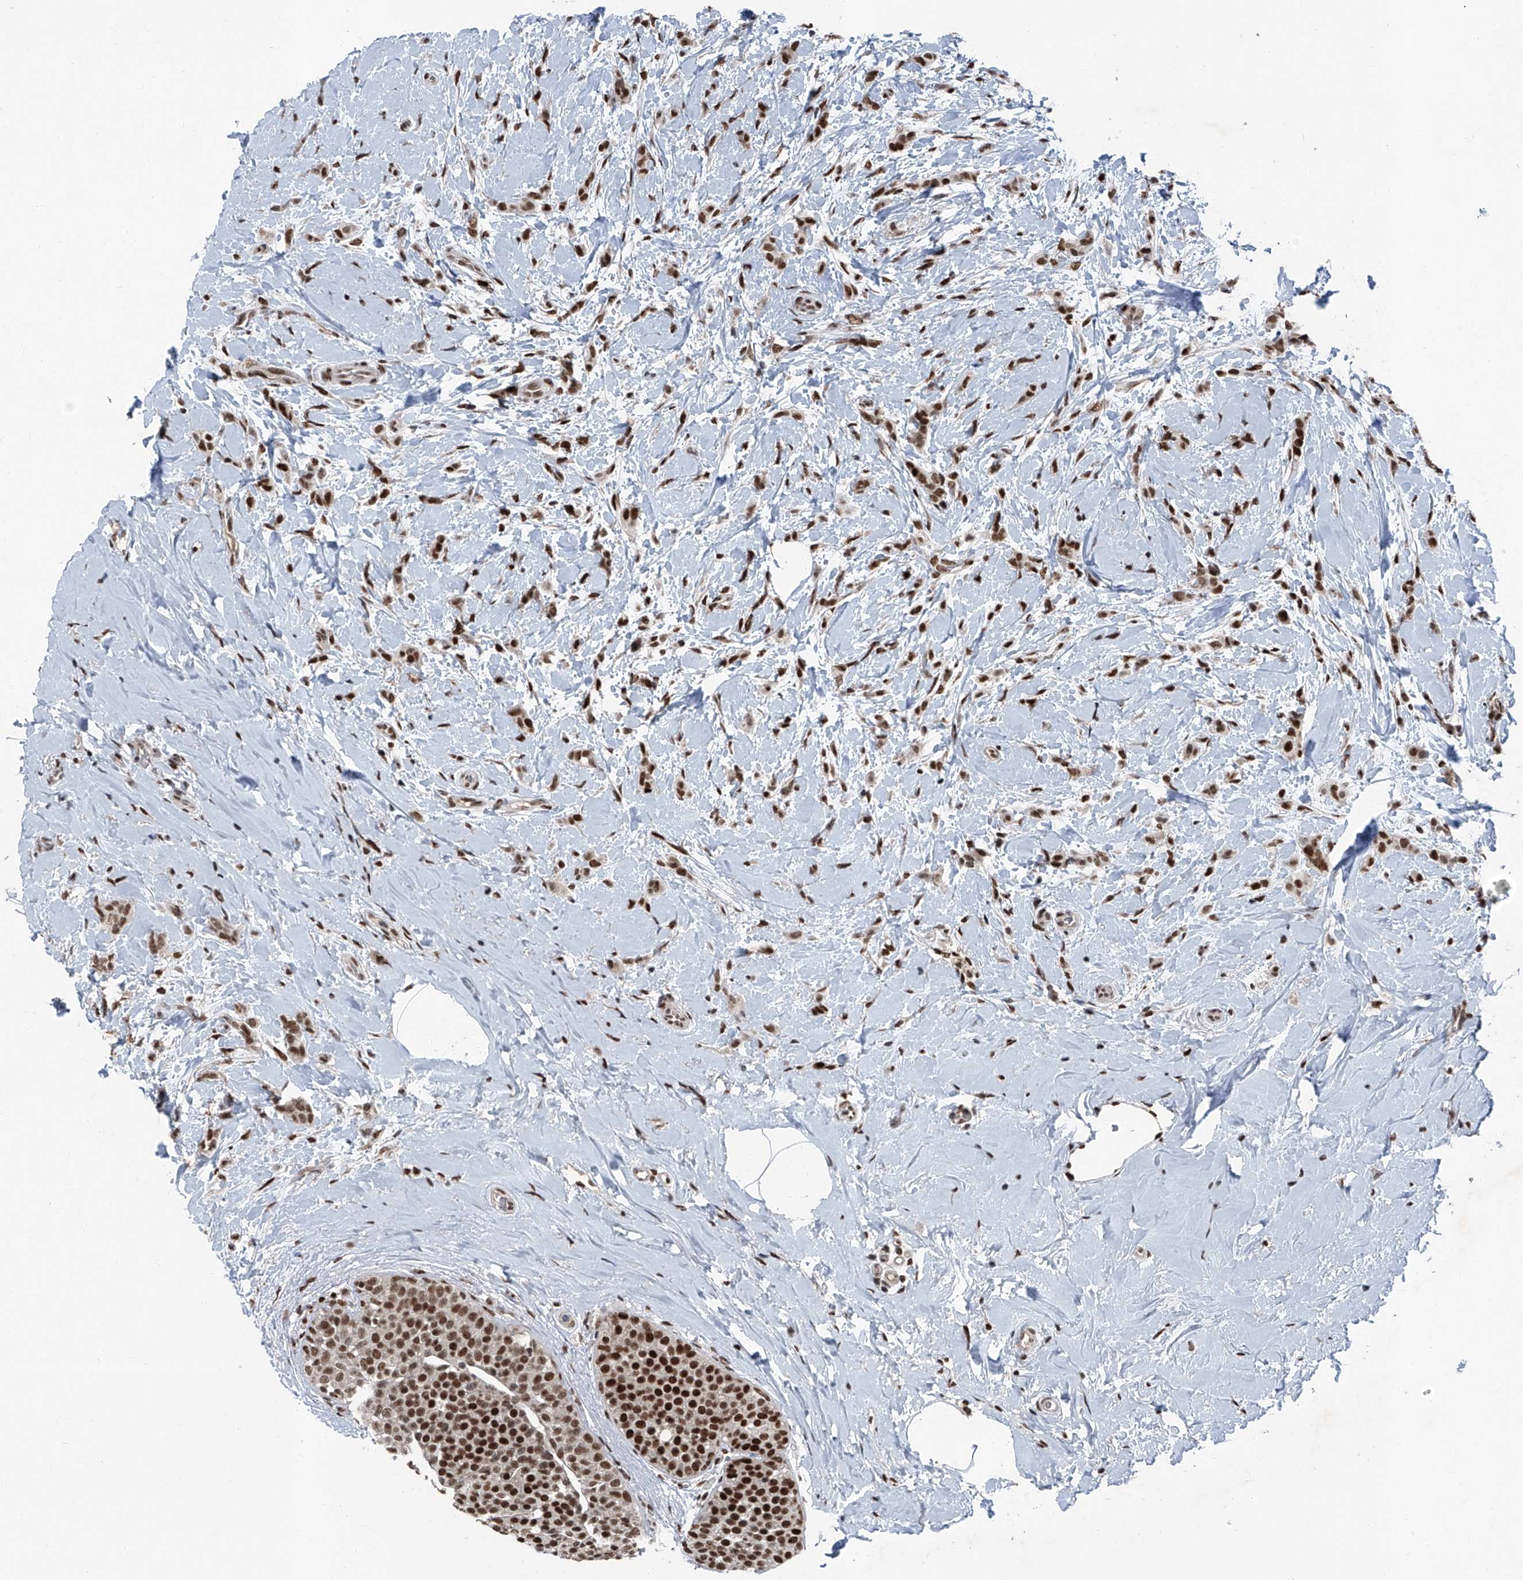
{"staining": {"intensity": "moderate", "quantity": ">75%", "location": "nuclear"}, "tissue": "breast cancer", "cell_type": "Tumor cells", "image_type": "cancer", "snomed": [{"axis": "morphology", "description": "Lobular carcinoma, in situ"}, {"axis": "morphology", "description": "Lobular carcinoma"}, {"axis": "topography", "description": "Breast"}], "caption": "IHC image of neoplastic tissue: human breast lobular carcinoma stained using immunohistochemistry displays medium levels of moderate protein expression localized specifically in the nuclear of tumor cells, appearing as a nuclear brown color.", "gene": "BMI1", "patient": {"sex": "female", "age": 41}}